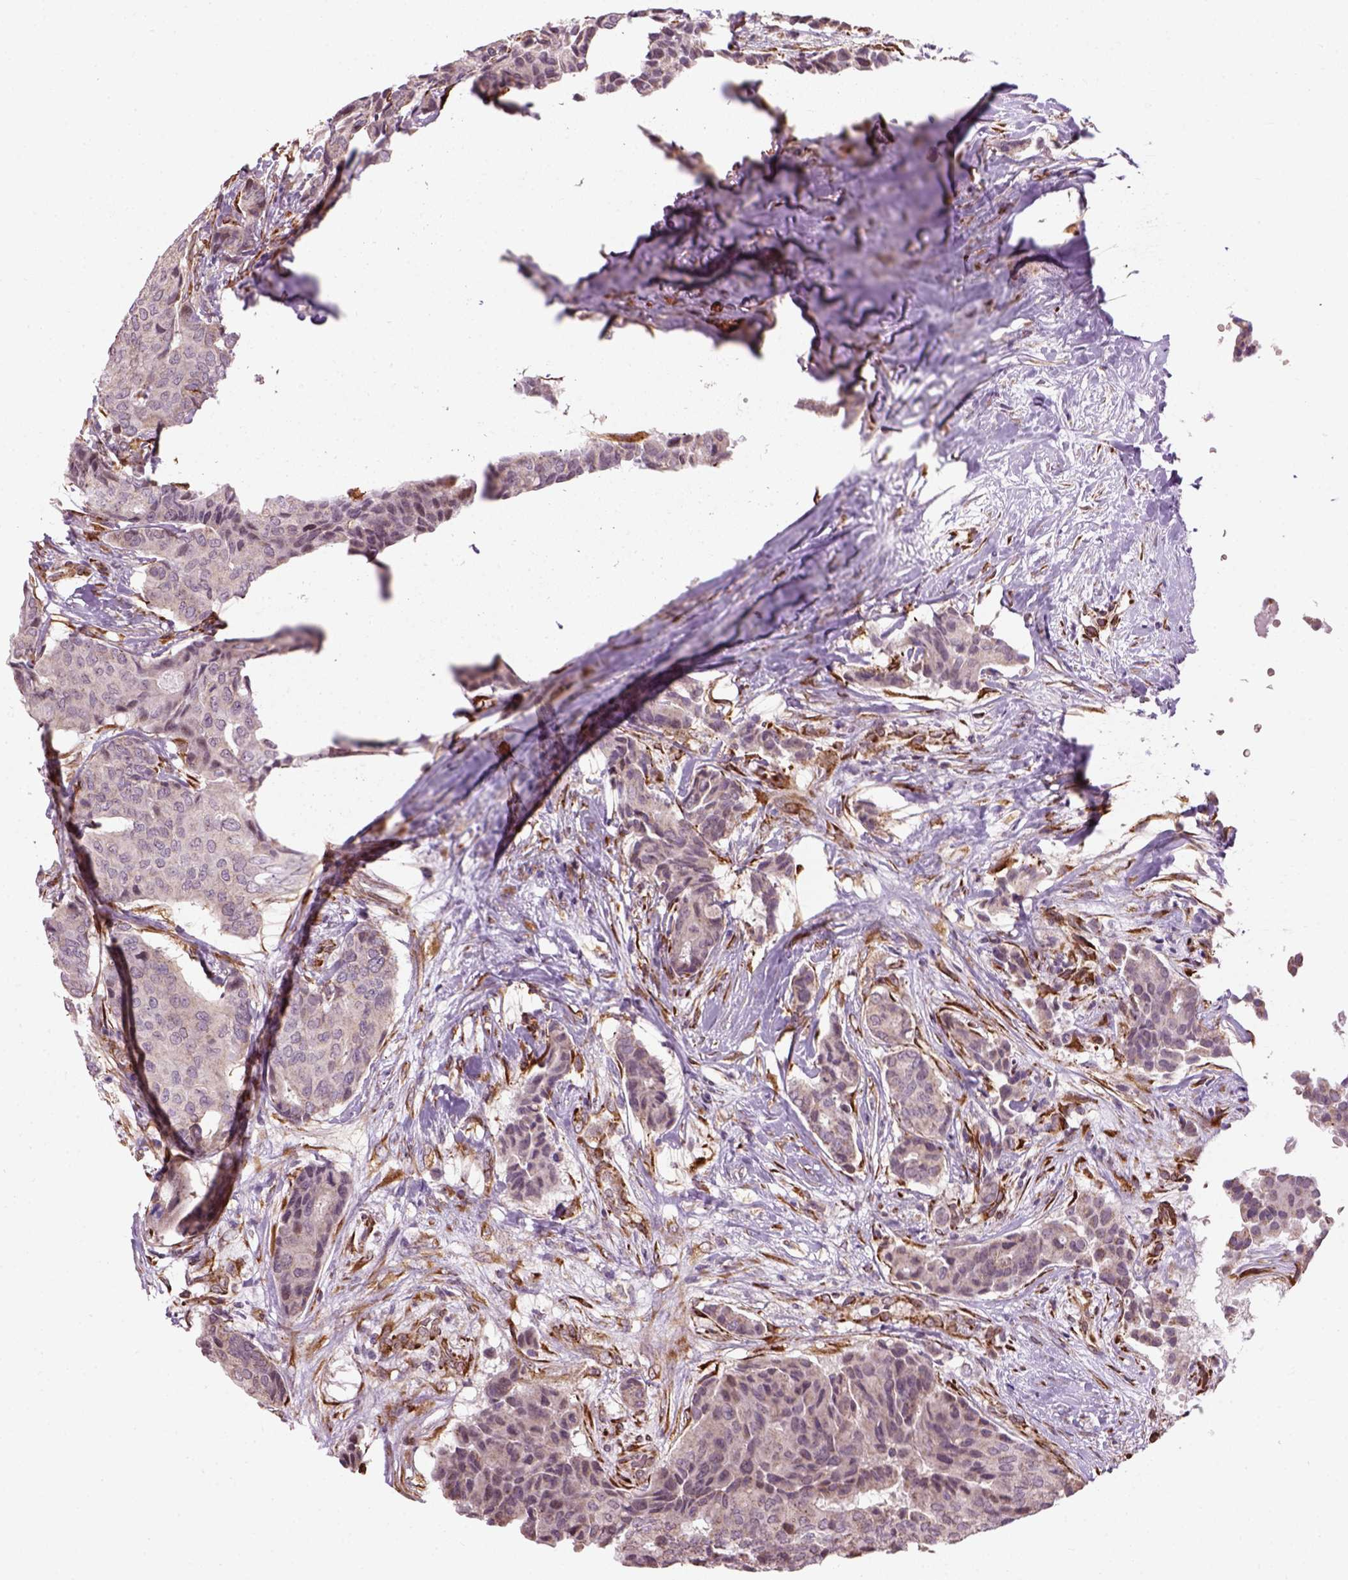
{"staining": {"intensity": "weak", "quantity": "<25%", "location": "cytoplasmic/membranous"}, "tissue": "breast cancer", "cell_type": "Tumor cells", "image_type": "cancer", "snomed": [{"axis": "morphology", "description": "Duct carcinoma"}, {"axis": "topography", "description": "Breast"}], "caption": "IHC image of neoplastic tissue: human breast infiltrating ductal carcinoma stained with DAB (3,3'-diaminobenzidine) exhibits no significant protein positivity in tumor cells.", "gene": "XK", "patient": {"sex": "female", "age": 75}}